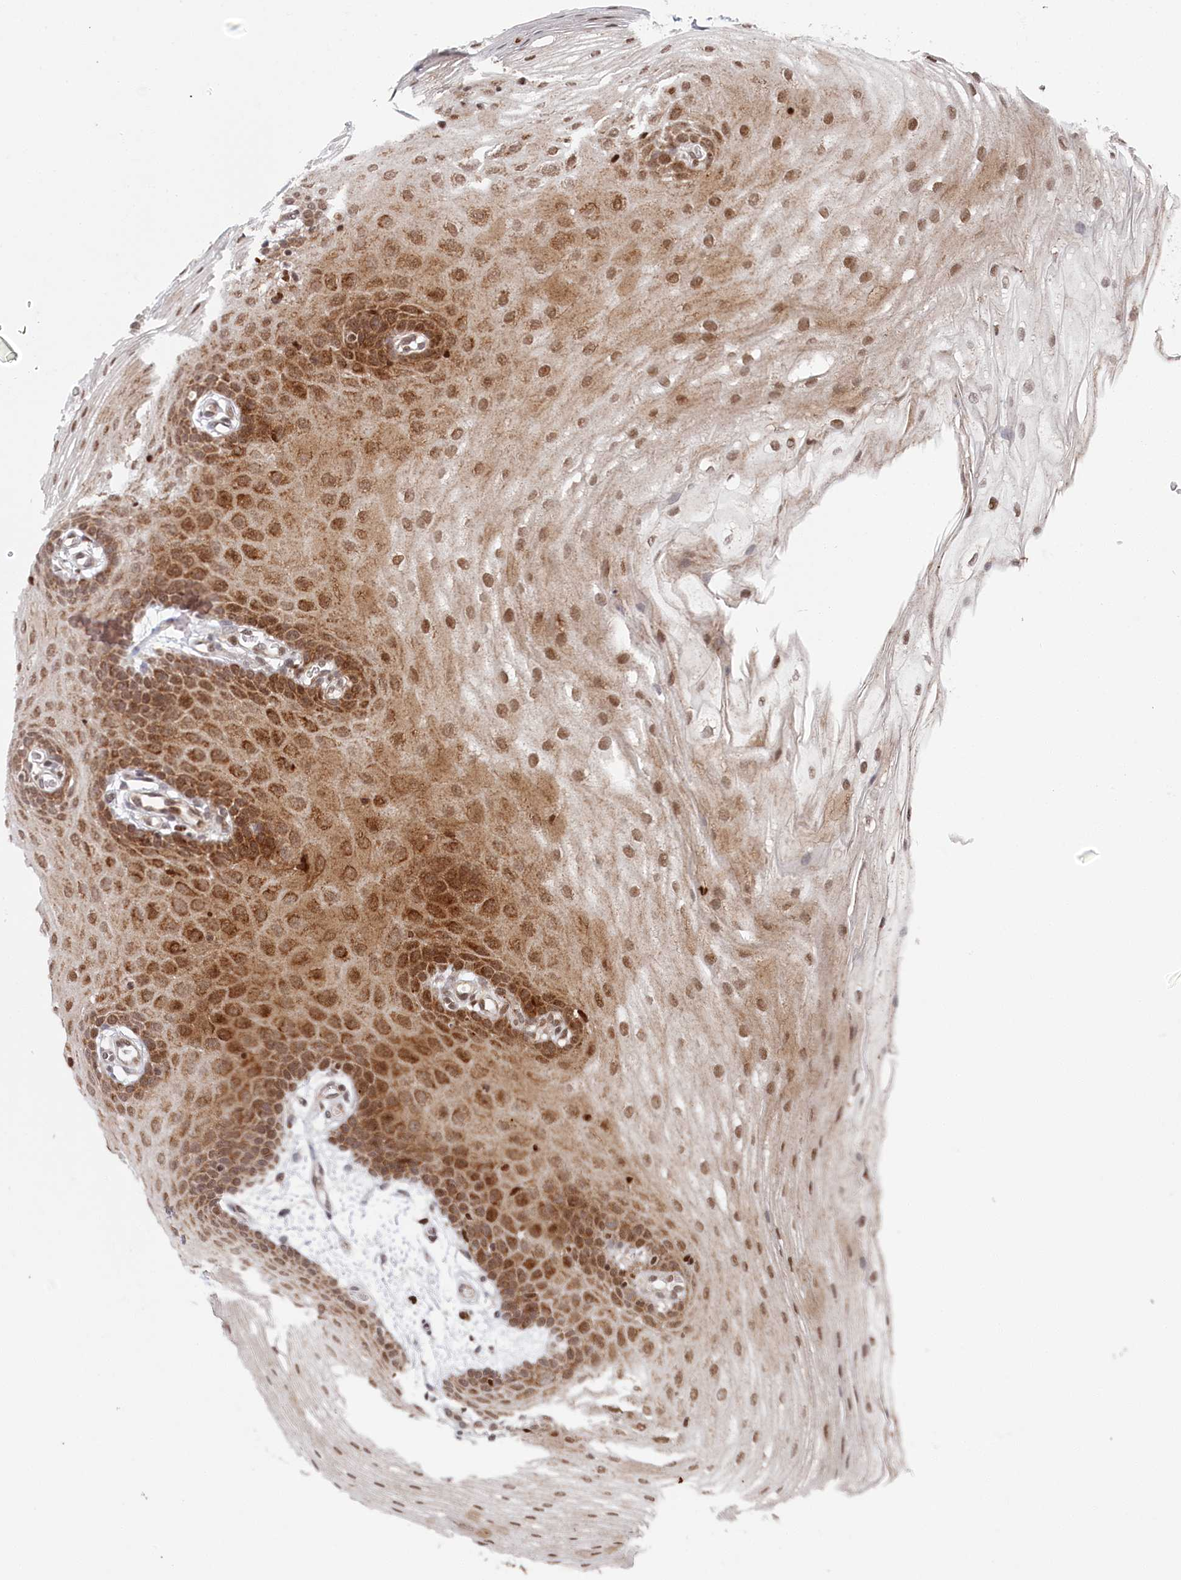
{"staining": {"intensity": "moderate", "quantity": ">75%", "location": "cytoplasmic/membranous,nuclear"}, "tissue": "oral mucosa", "cell_type": "Squamous epithelial cells", "image_type": "normal", "snomed": [{"axis": "morphology", "description": "Normal tissue, NOS"}, {"axis": "topography", "description": "Oral tissue"}], "caption": "Moderate cytoplasmic/membranous,nuclear expression for a protein is present in approximately >75% of squamous epithelial cells of normal oral mucosa using immunohistochemistry.", "gene": "WAPL", "patient": {"sex": "male", "age": 68}}